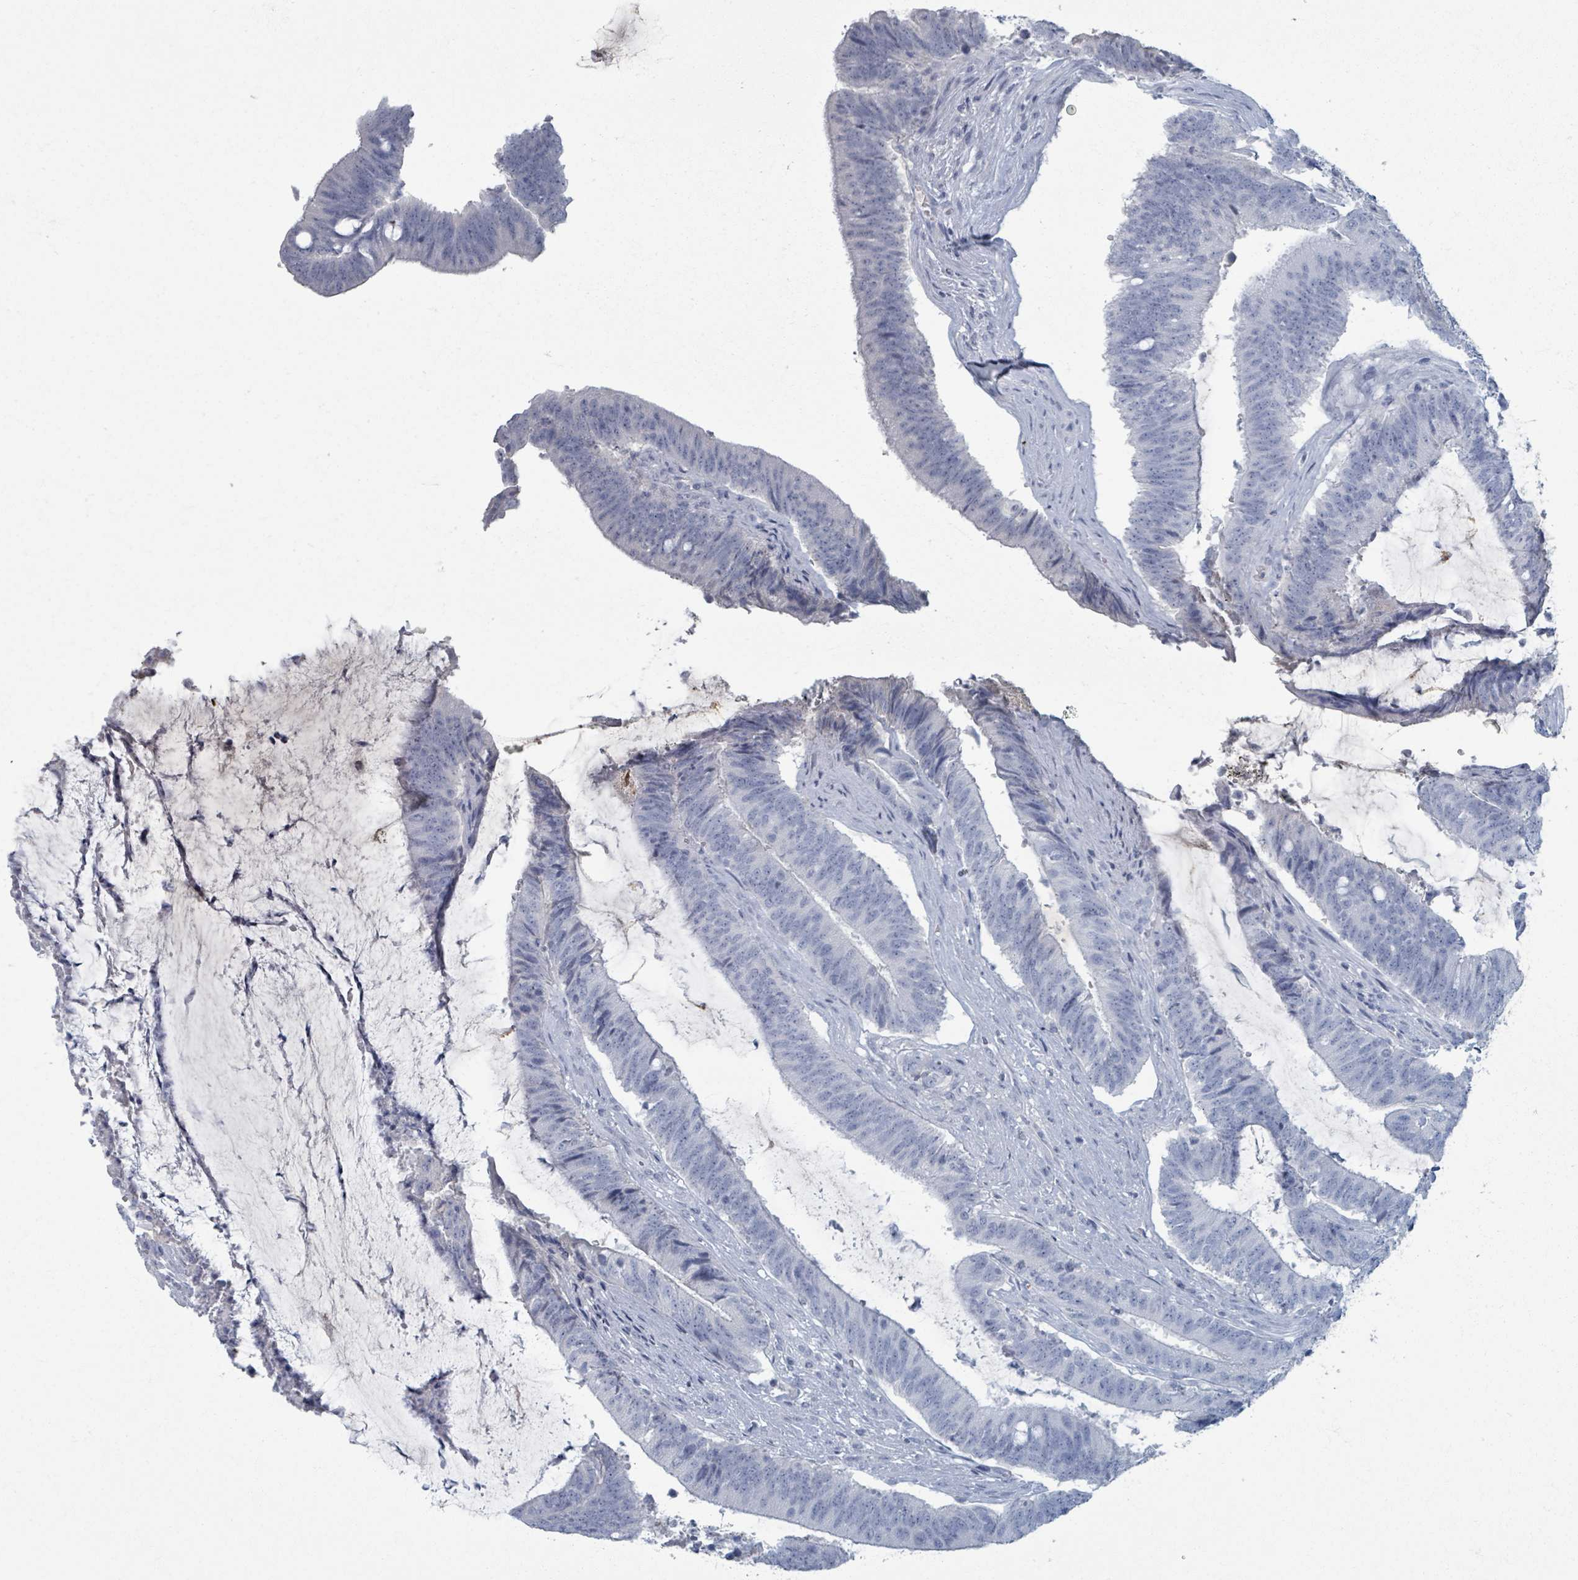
{"staining": {"intensity": "negative", "quantity": "none", "location": "none"}, "tissue": "colorectal cancer", "cell_type": "Tumor cells", "image_type": "cancer", "snomed": [{"axis": "morphology", "description": "Adenocarcinoma, NOS"}, {"axis": "topography", "description": "Colon"}], "caption": "An IHC image of colorectal cancer (adenocarcinoma) is shown. There is no staining in tumor cells of colorectal cancer (adenocarcinoma). (DAB immunohistochemistry with hematoxylin counter stain).", "gene": "TAS2R1", "patient": {"sex": "female", "age": 43}}